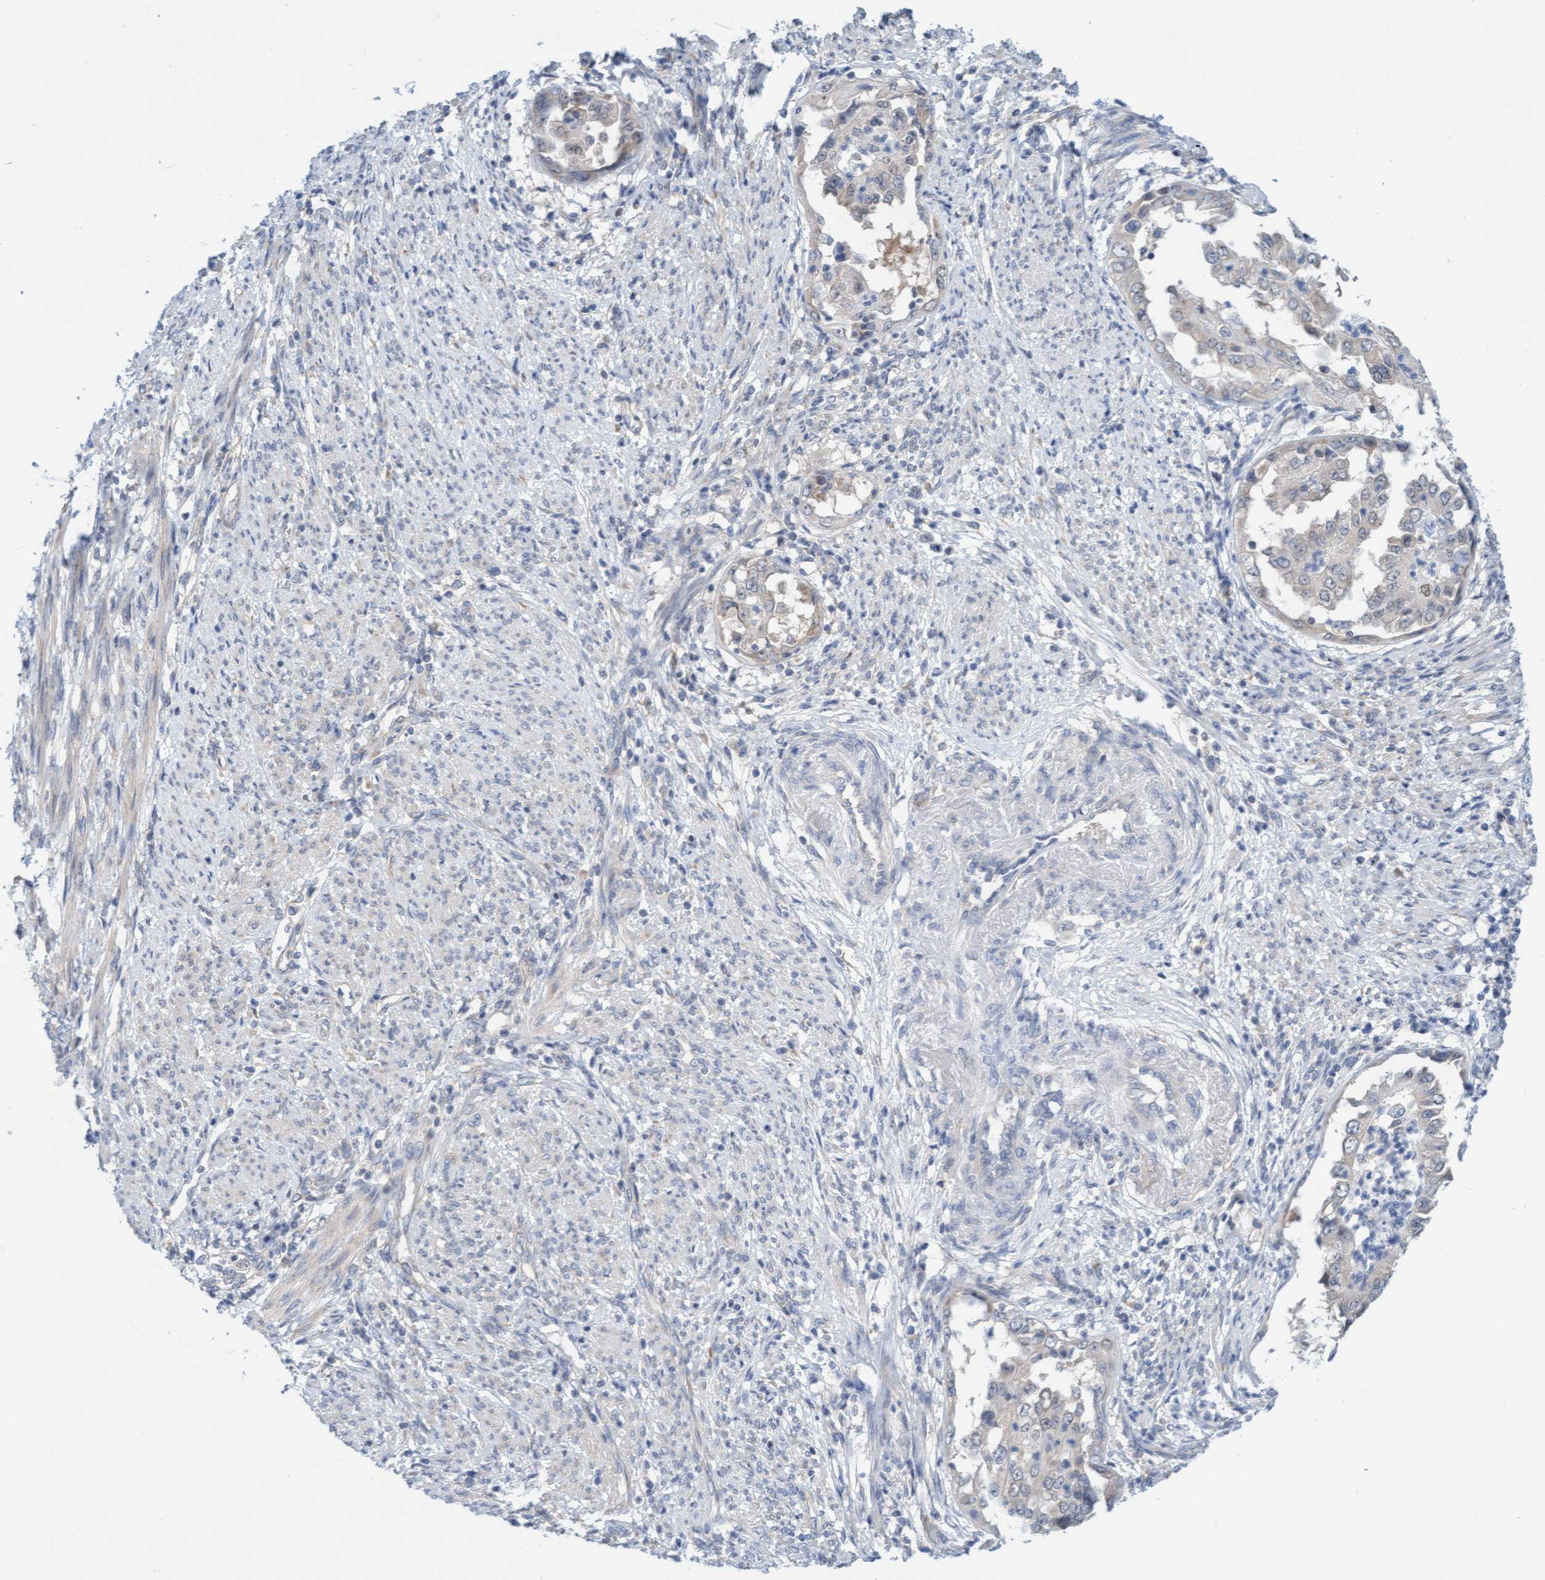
{"staining": {"intensity": "weak", "quantity": "25%-75%", "location": "cytoplasmic/membranous"}, "tissue": "endometrial cancer", "cell_type": "Tumor cells", "image_type": "cancer", "snomed": [{"axis": "morphology", "description": "Adenocarcinoma, NOS"}, {"axis": "topography", "description": "Endometrium"}], "caption": "An image of human endometrial adenocarcinoma stained for a protein shows weak cytoplasmic/membranous brown staining in tumor cells.", "gene": "AMZ2", "patient": {"sex": "female", "age": 85}}